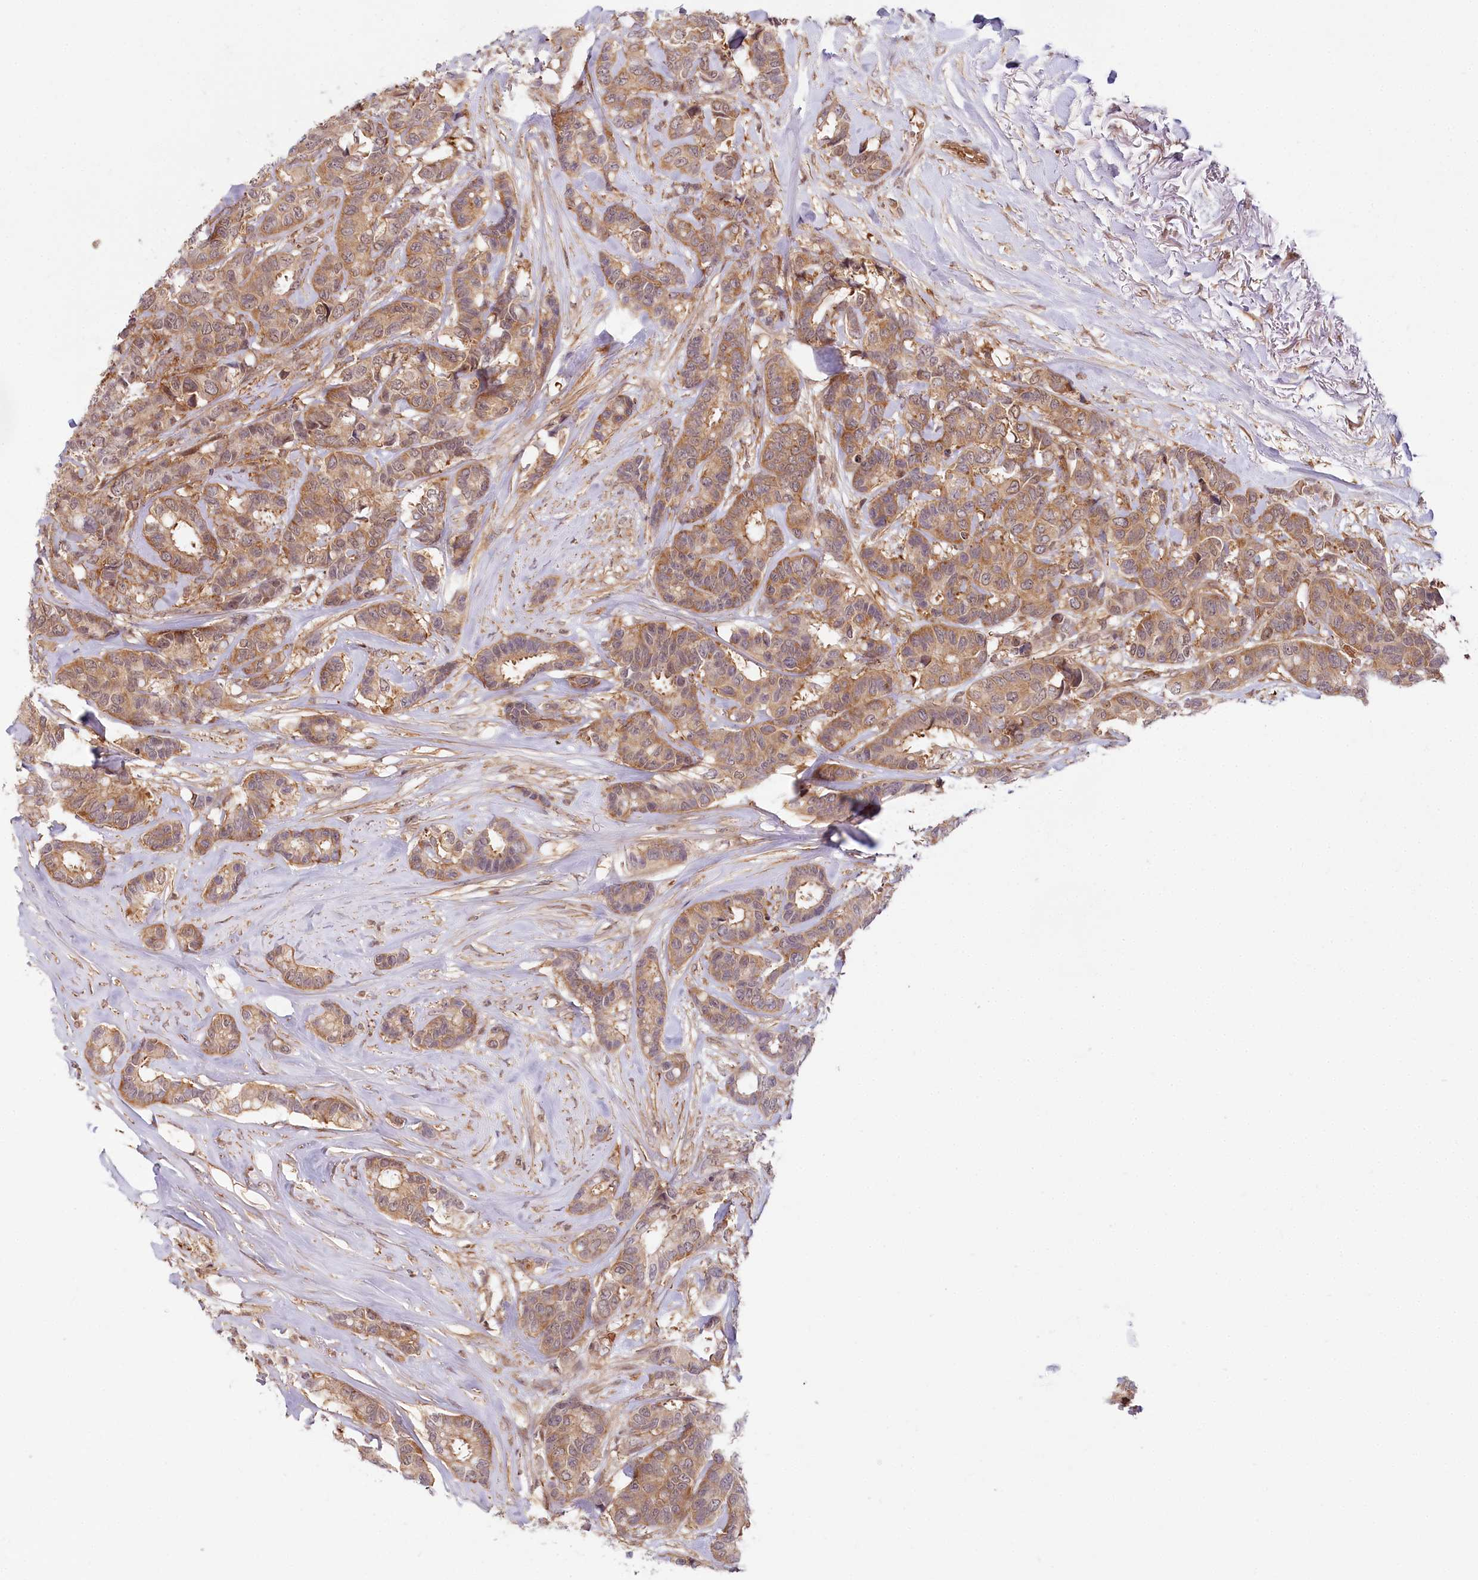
{"staining": {"intensity": "moderate", "quantity": ">75%", "location": "cytoplasmic/membranous"}, "tissue": "breast cancer", "cell_type": "Tumor cells", "image_type": "cancer", "snomed": [{"axis": "morphology", "description": "Duct carcinoma"}, {"axis": "topography", "description": "Breast"}], "caption": "Breast invasive ductal carcinoma stained with DAB IHC displays medium levels of moderate cytoplasmic/membranous expression in approximately >75% of tumor cells.", "gene": "TUBGCP2", "patient": {"sex": "female", "age": 87}}